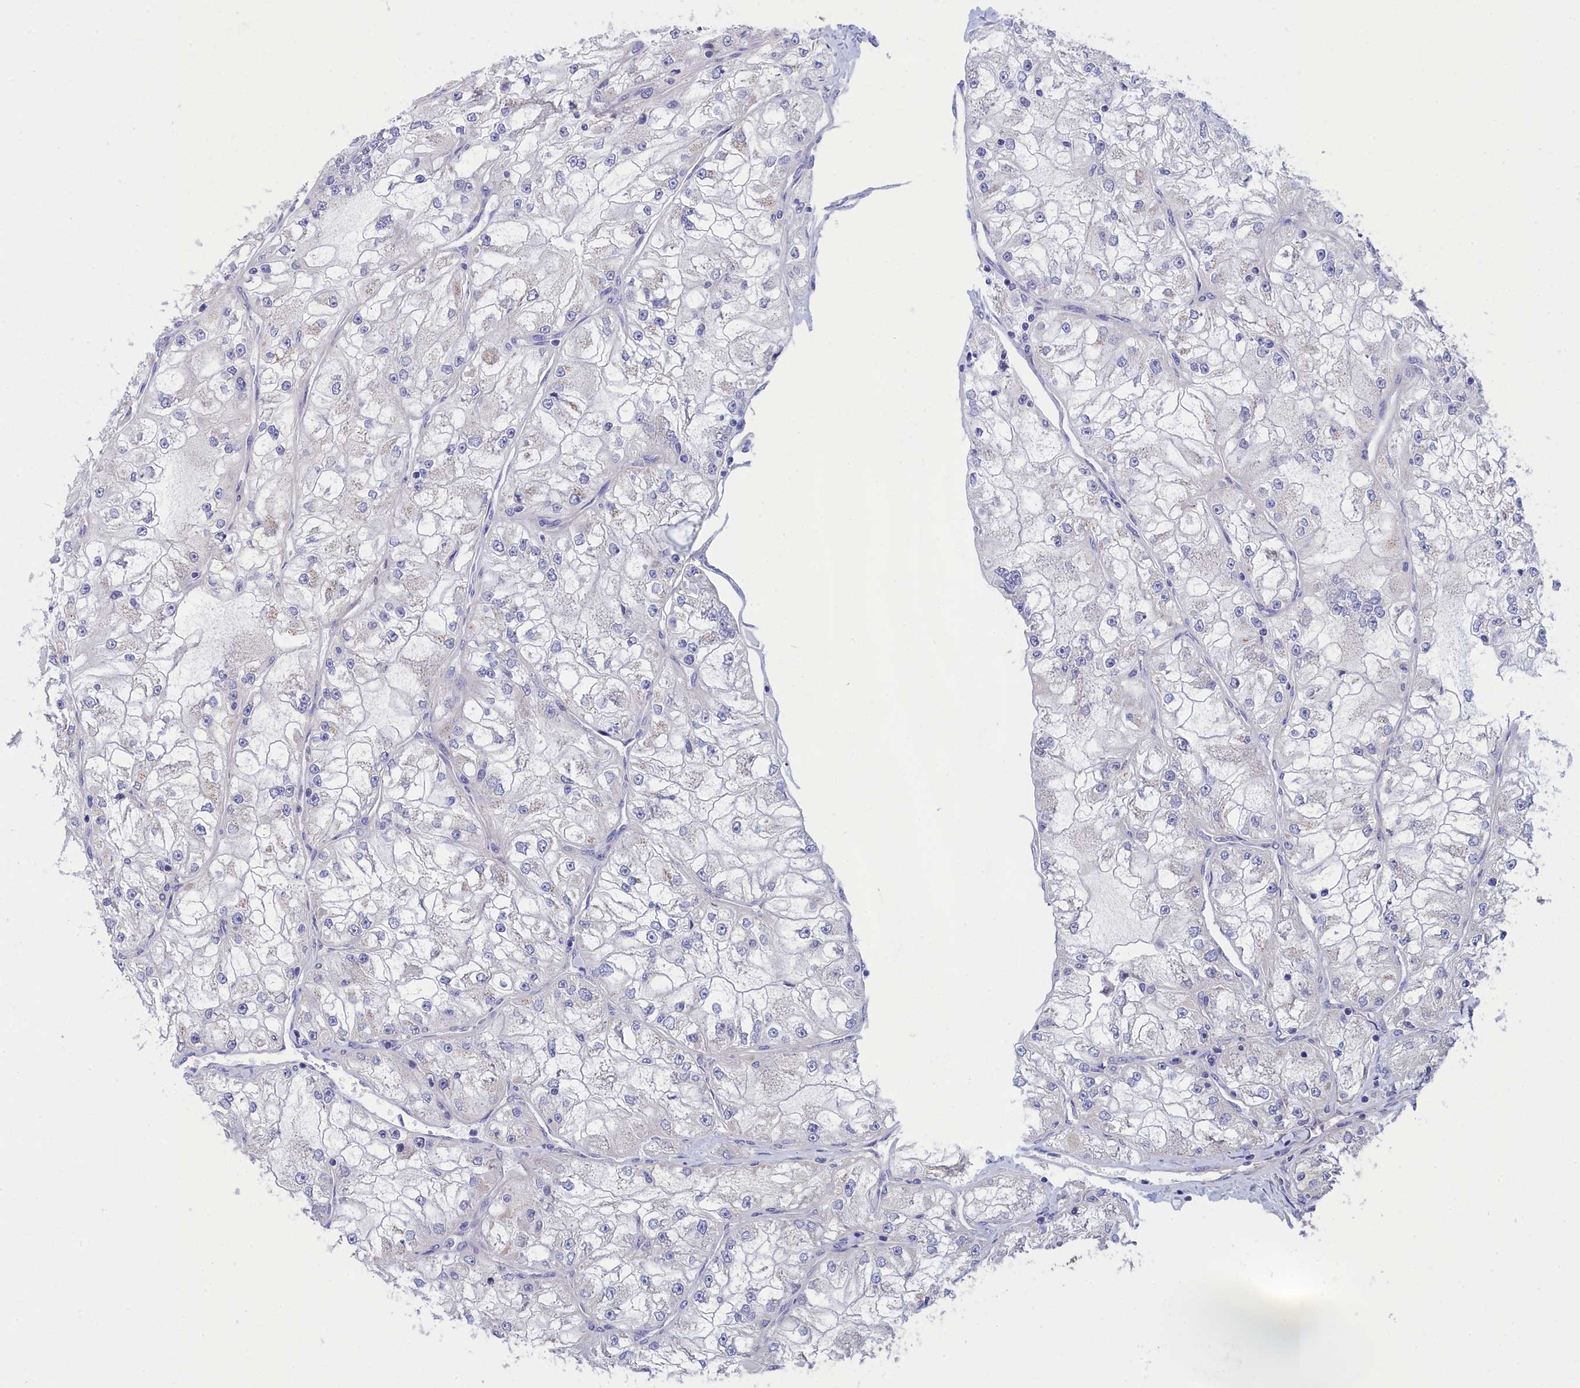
{"staining": {"intensity": "negative", "quantity": "none", "location": "none"}, "tissue": "renal cancer", "cell_type": "Tumor cells", "image_type": "cancer", "snomed": [{"axis": "morphology", "description": "Adenocarcinoma, NOS"}, {"axis": "topography", "description": "Kidney"}], "caption": "Immunohistochemical staining of renal cancer (adenocarcinoma) reveals no significant staining in tumor cells.", "gene": "TUBGCP4", "patient": {"sex": "female", "age": 72}}